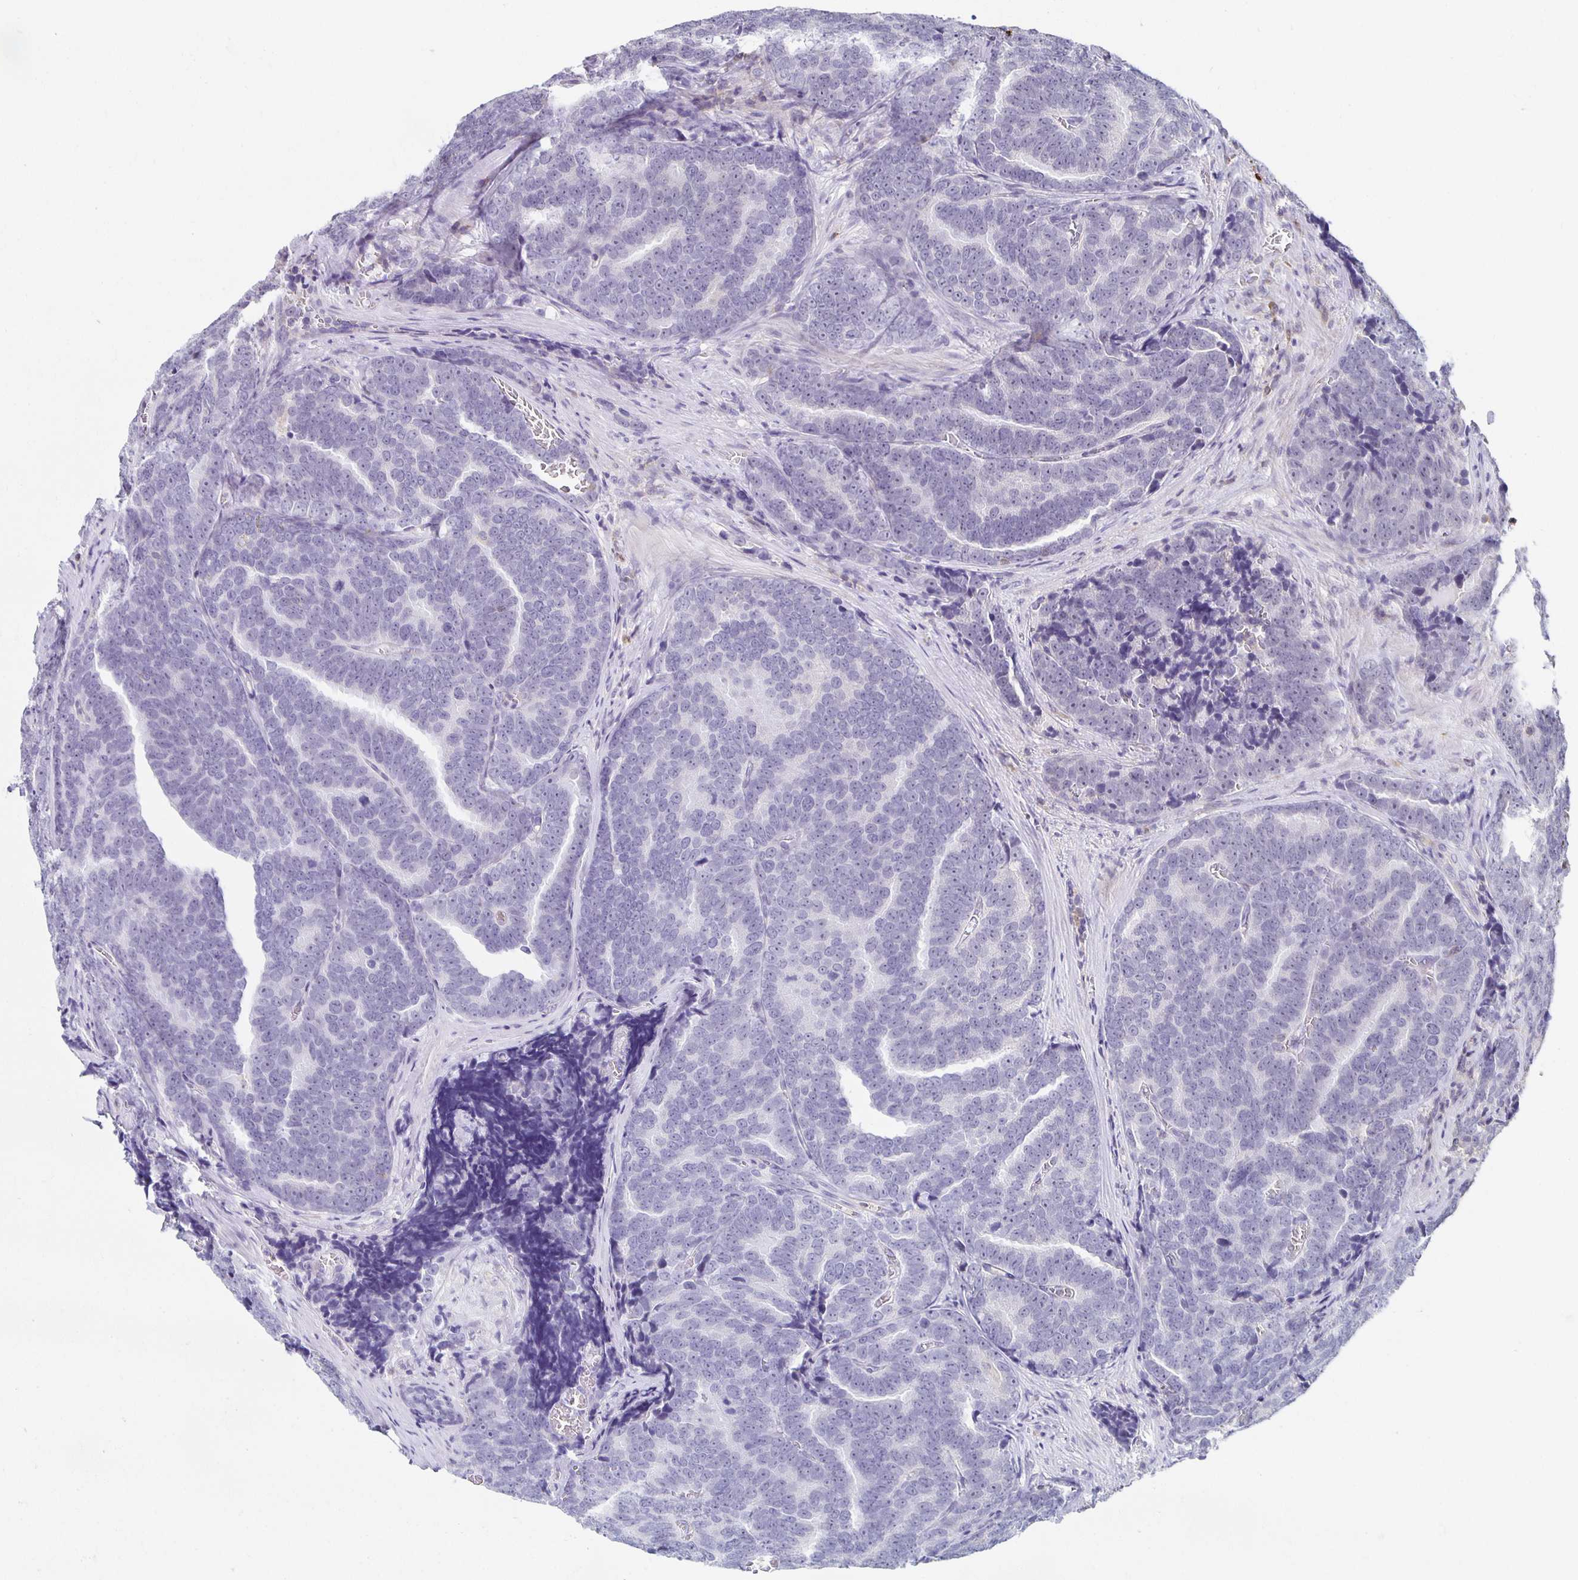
{"staining": {"intensity": "negative", "quantity": "none", "location": "none"}, "tissue": "prostate cancer", "cell_type": "Tumor cells", "image_type": "cancer", "snomed": [{"axis": "morphology", "description": "Adenocarcinoma, Low grade"}, {"axis": "topography", "description": "Prostate"}], "caption": "Prostate adenocarcinoma (low-grade) stained for a protein using immunohistochemistry demonstrates no staining tumor cells.", "gene": "ZNF692", "patient": {"sex": "male", "age": 62}}